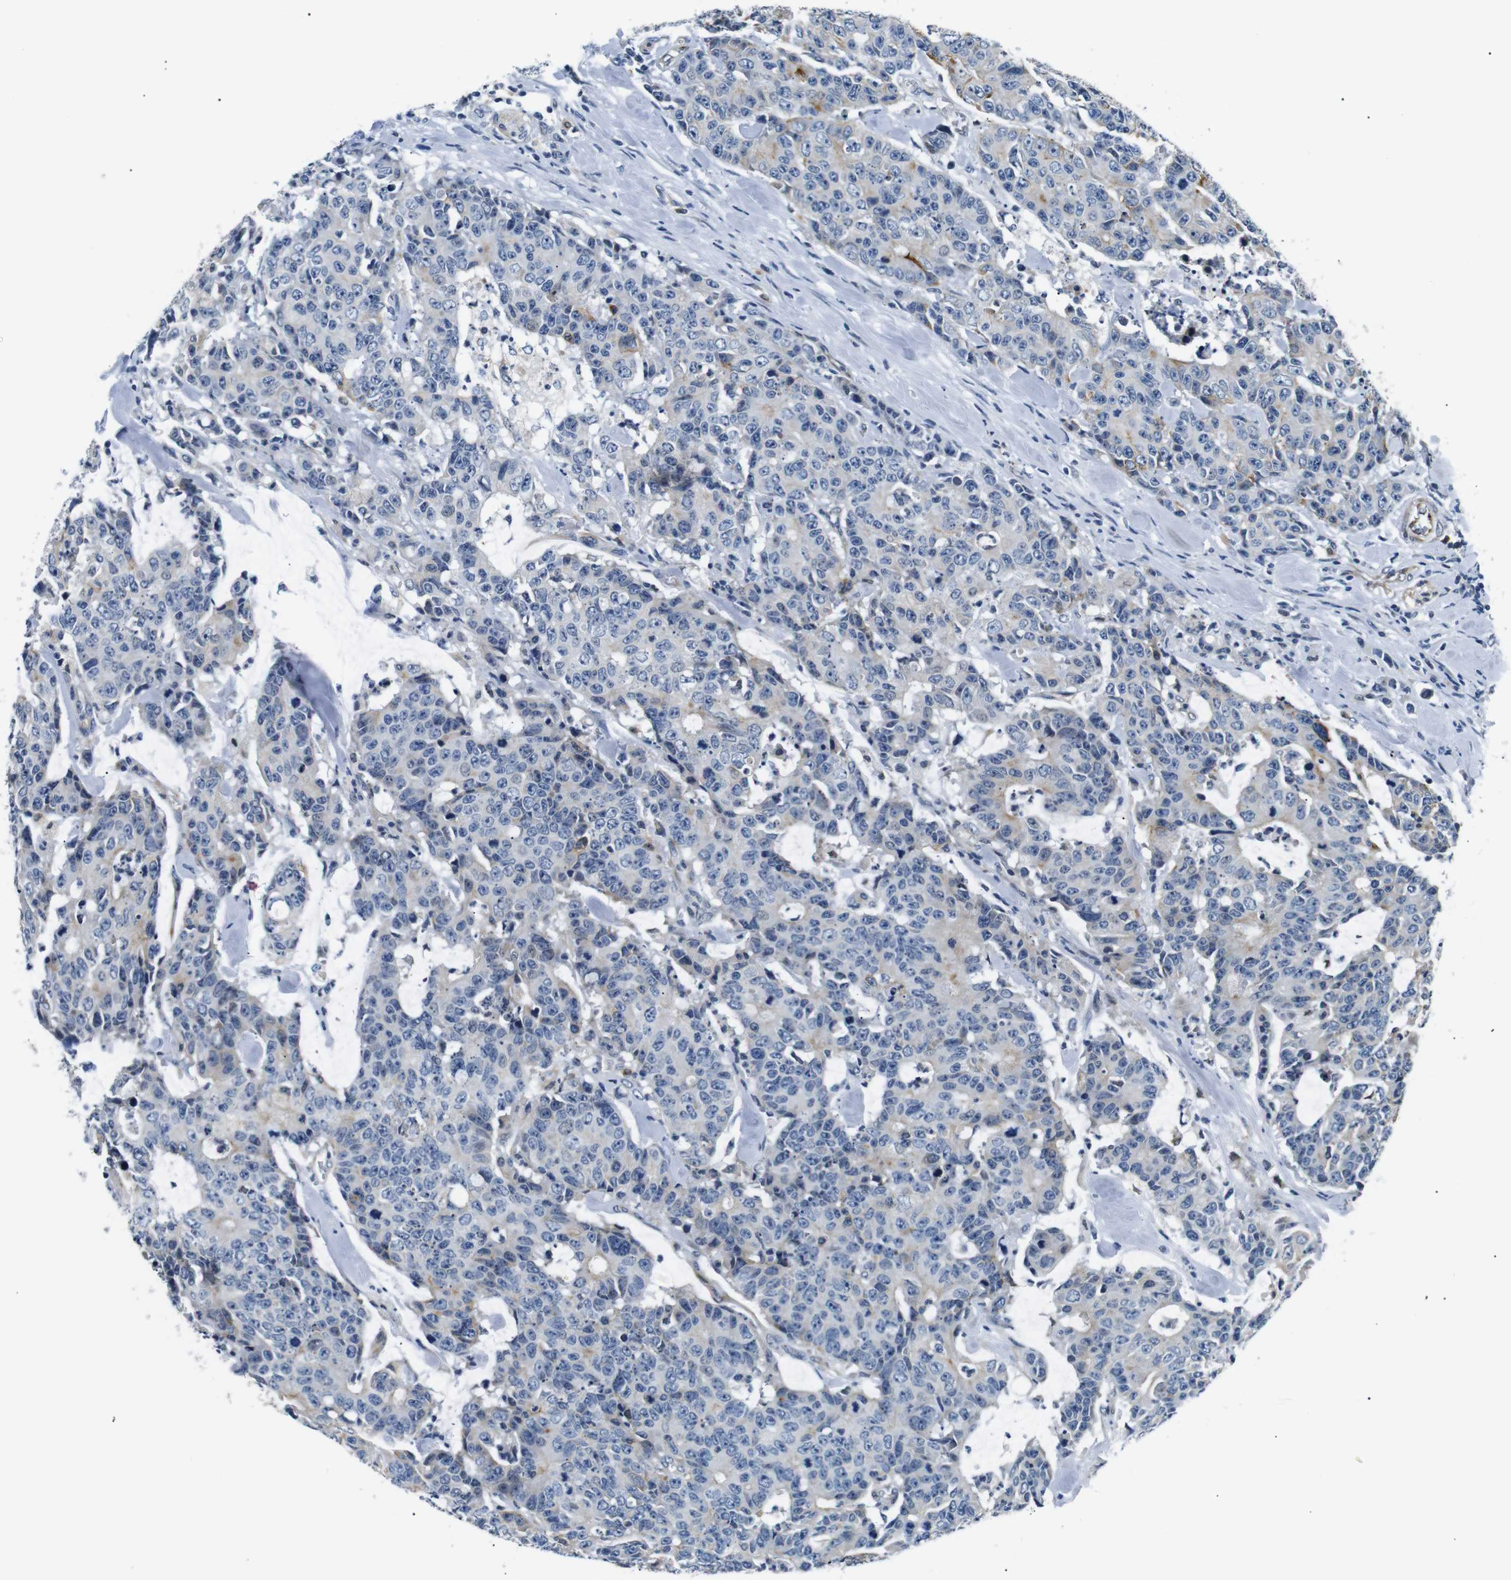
{"staining": {"intensity": "moderate", "quantity": "<25%", "location": "cytoplasmic/membranous"}, "tissue": "colorectal cancer", "cell_type": "Tumor cells", "image_type": "cancer", "snomed": [{"axis": "morphology", "description": "Adenocarcinoma, NOS"}, {"axis": "topography", "description": "Colon"}], "caption": "Protein staining of colorectal adenocarcinoma tissue reveals moderate cytoplasmic/membranous expression in about <25% of tumor cells.", "gene": "TAFA1", "patient": {"sex": "female", "age": 86}}